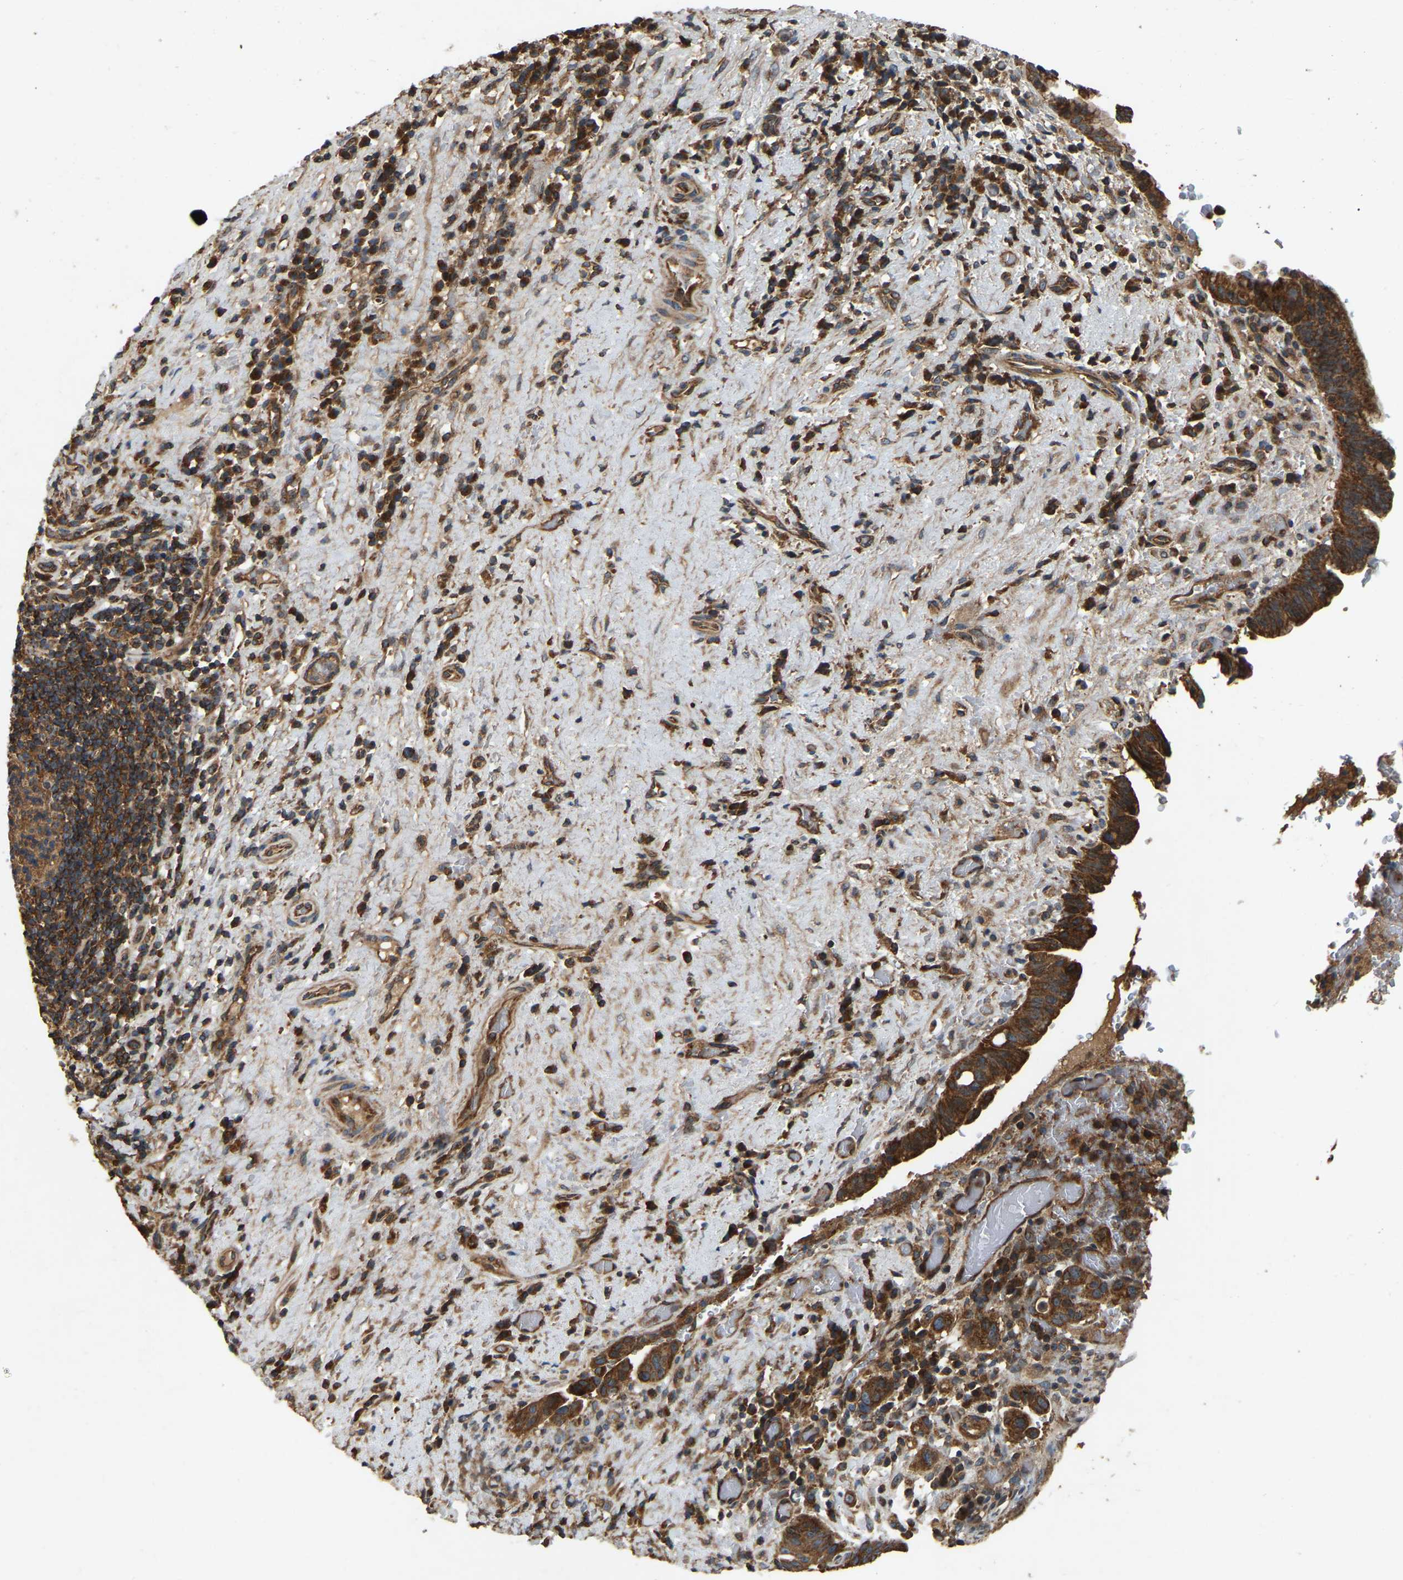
{"staining": {"intensity": "strong", "quantity": ">75%", "location": "cytoplasmic/membranous"}, "tissue": "liver cancer", "cell_type": "Tumor cells", "image_type": "cancer", "snomed": [{"axis": "morphology", "description": "Cholangiocarcinoma"}, {"axis": "topography", "description": "Liver"}], "caption": "Immunohistochemistry image of human liver cancer stained for a protein (brown), which shows high levels of strong cytoplasmic/membranous staining in approximately >75% of tumor cells.", "gene": "SAMD9L", "patient": {"sex": "female", "age": 38}}